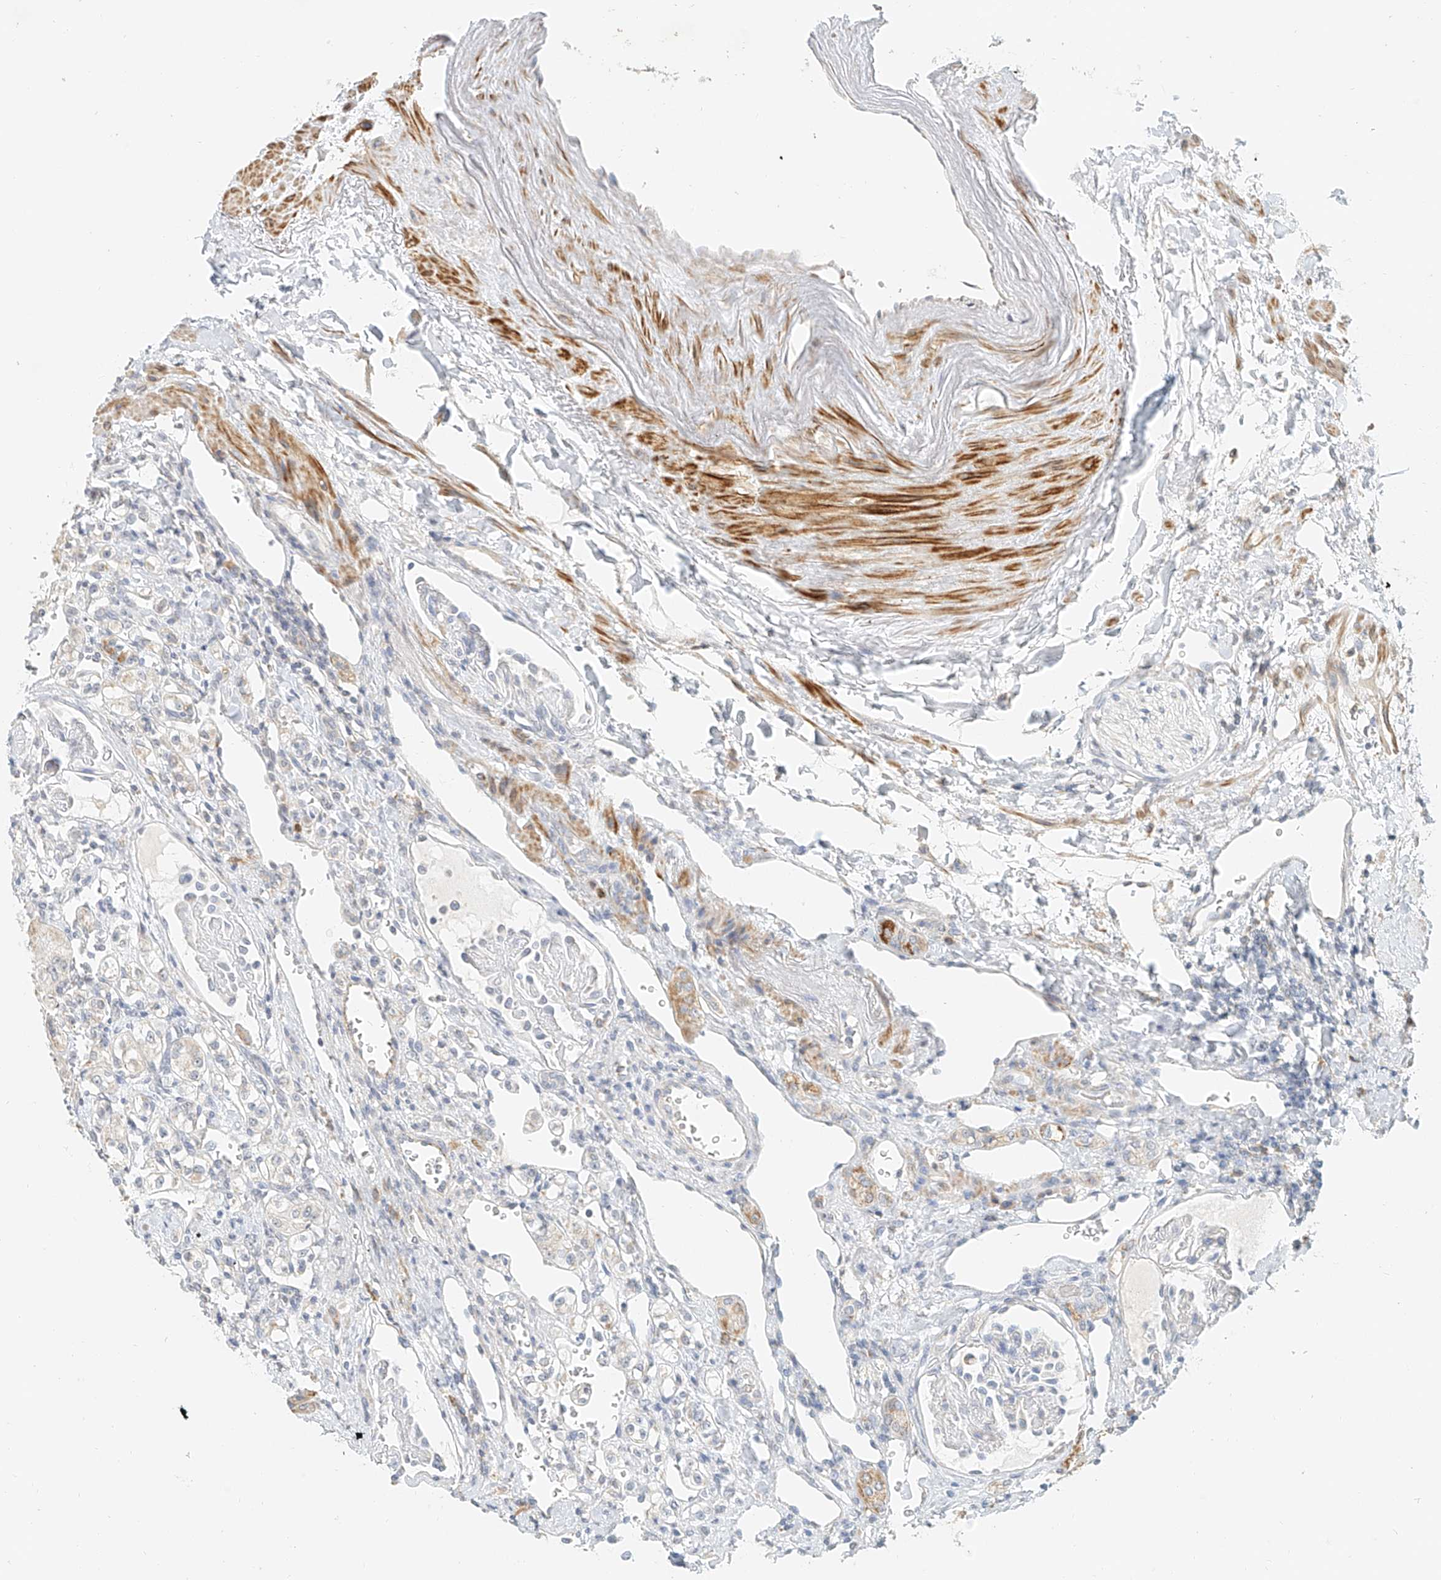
{"staining": {"intensity": "negative", "quantity": "none", "location": "none"}, "tissue": "renal cancer", "cell_type": "Tumor cells", "image_type": "cancer", "snomed": [{"axis": "morphology", "description": "Adenocarcinoma, NOS"}, {"axis": "topography", "description": "Kidney"}], "caption": "Tumor cells show no significant protein positivity in renal cancer (adenocarcinoma).", "gene": "CXorf58", "patient": {"sex": "male", "age": 77}}